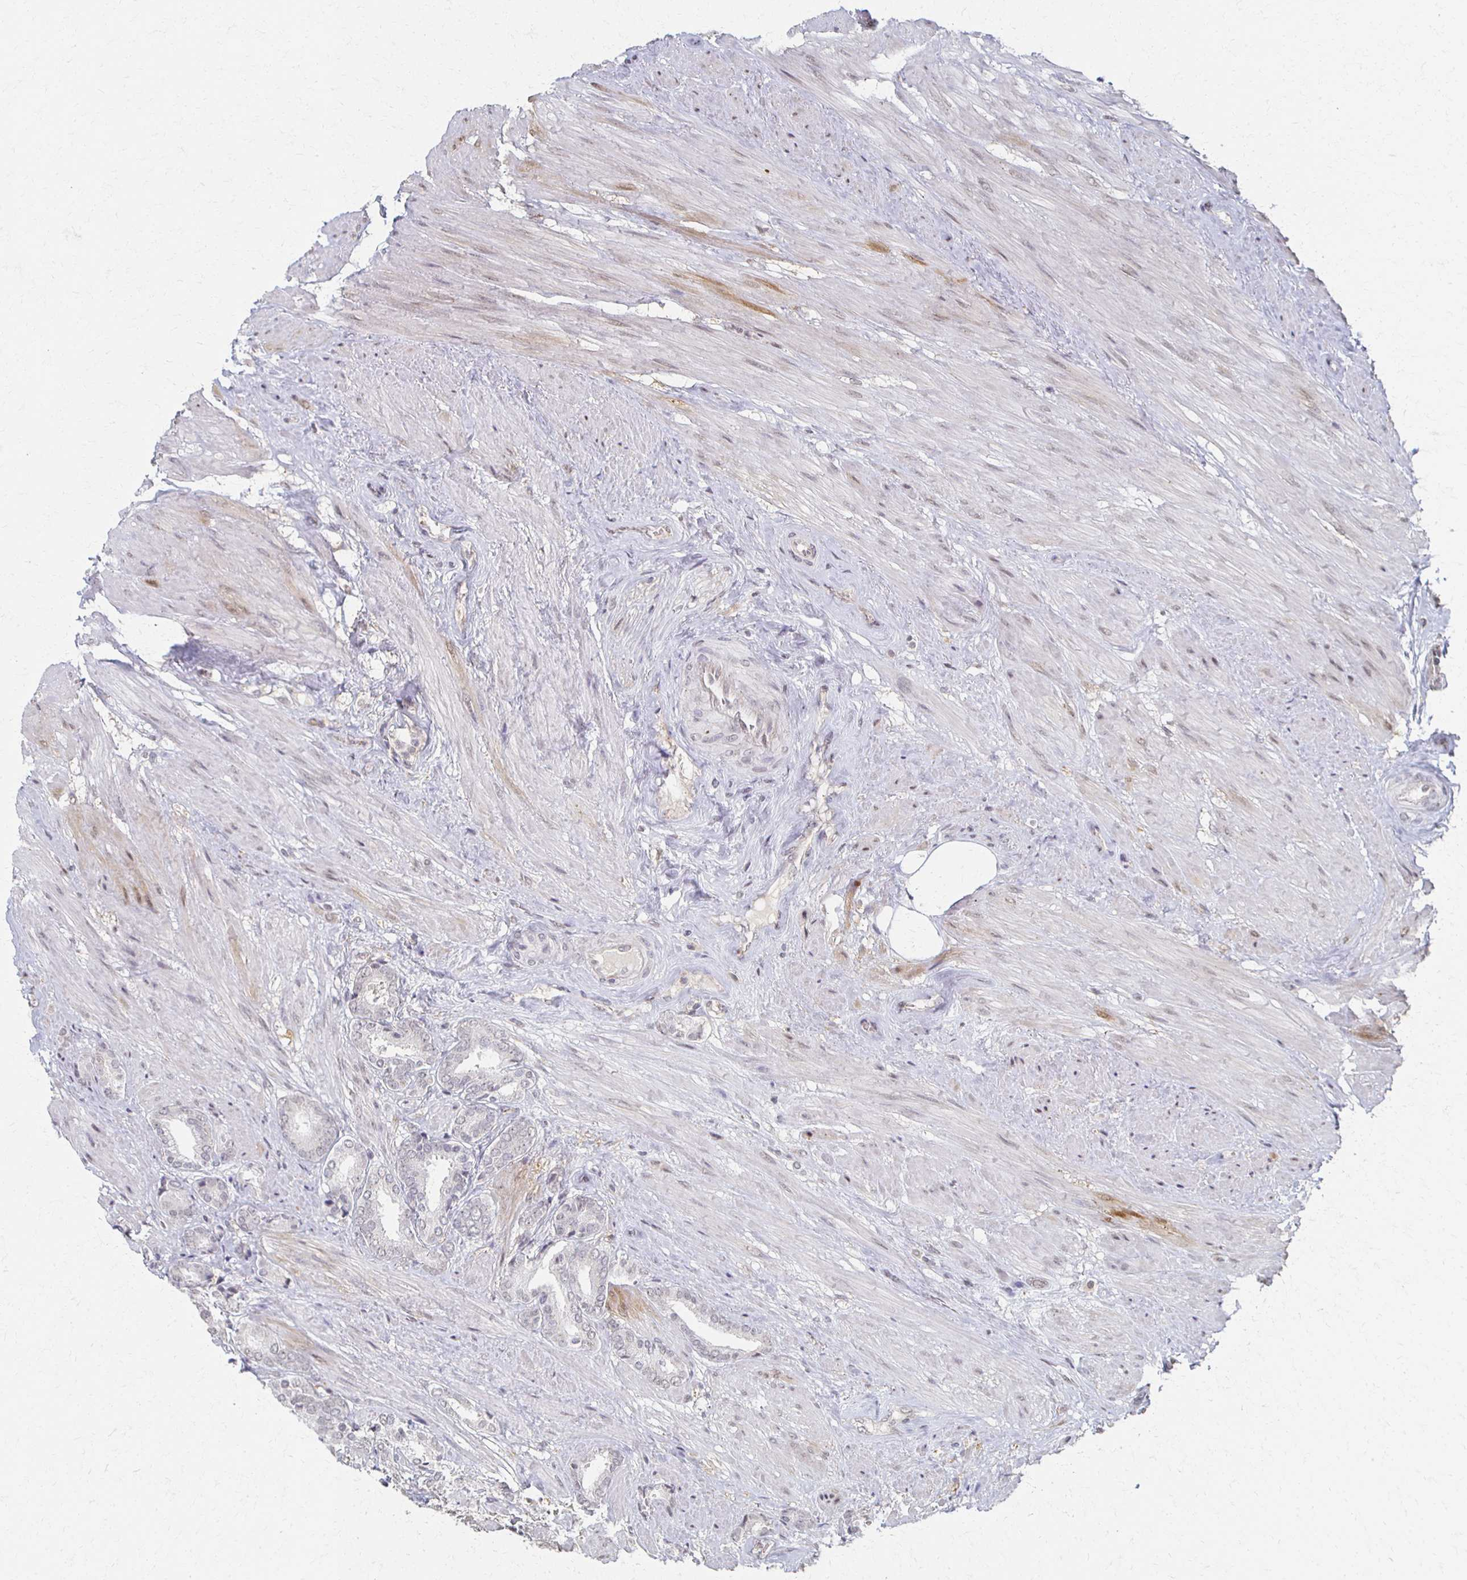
{"staining": {"intensity": "negative", "quantity": "none", "location": "none"}, "tissue": "prostate cancer", "cell_type": "Tumor cells", "image_type": "cancer", "snomed": [{"axis": "morphology", "description": "Adenocarcinoma, High grade"}, {"axis": "topography", "description": "Prostate"}], "caption": "Tumor cells are negative for protein expression in human prostate cancer. Brightfield microscopy of IHC stained with DAB (3,3'-diaminobenzidine) (brown) and hematoxylin (blue), captured at high magnification.", "gene": "DAB1", "patient": {"sex": "male", "age": 56}}